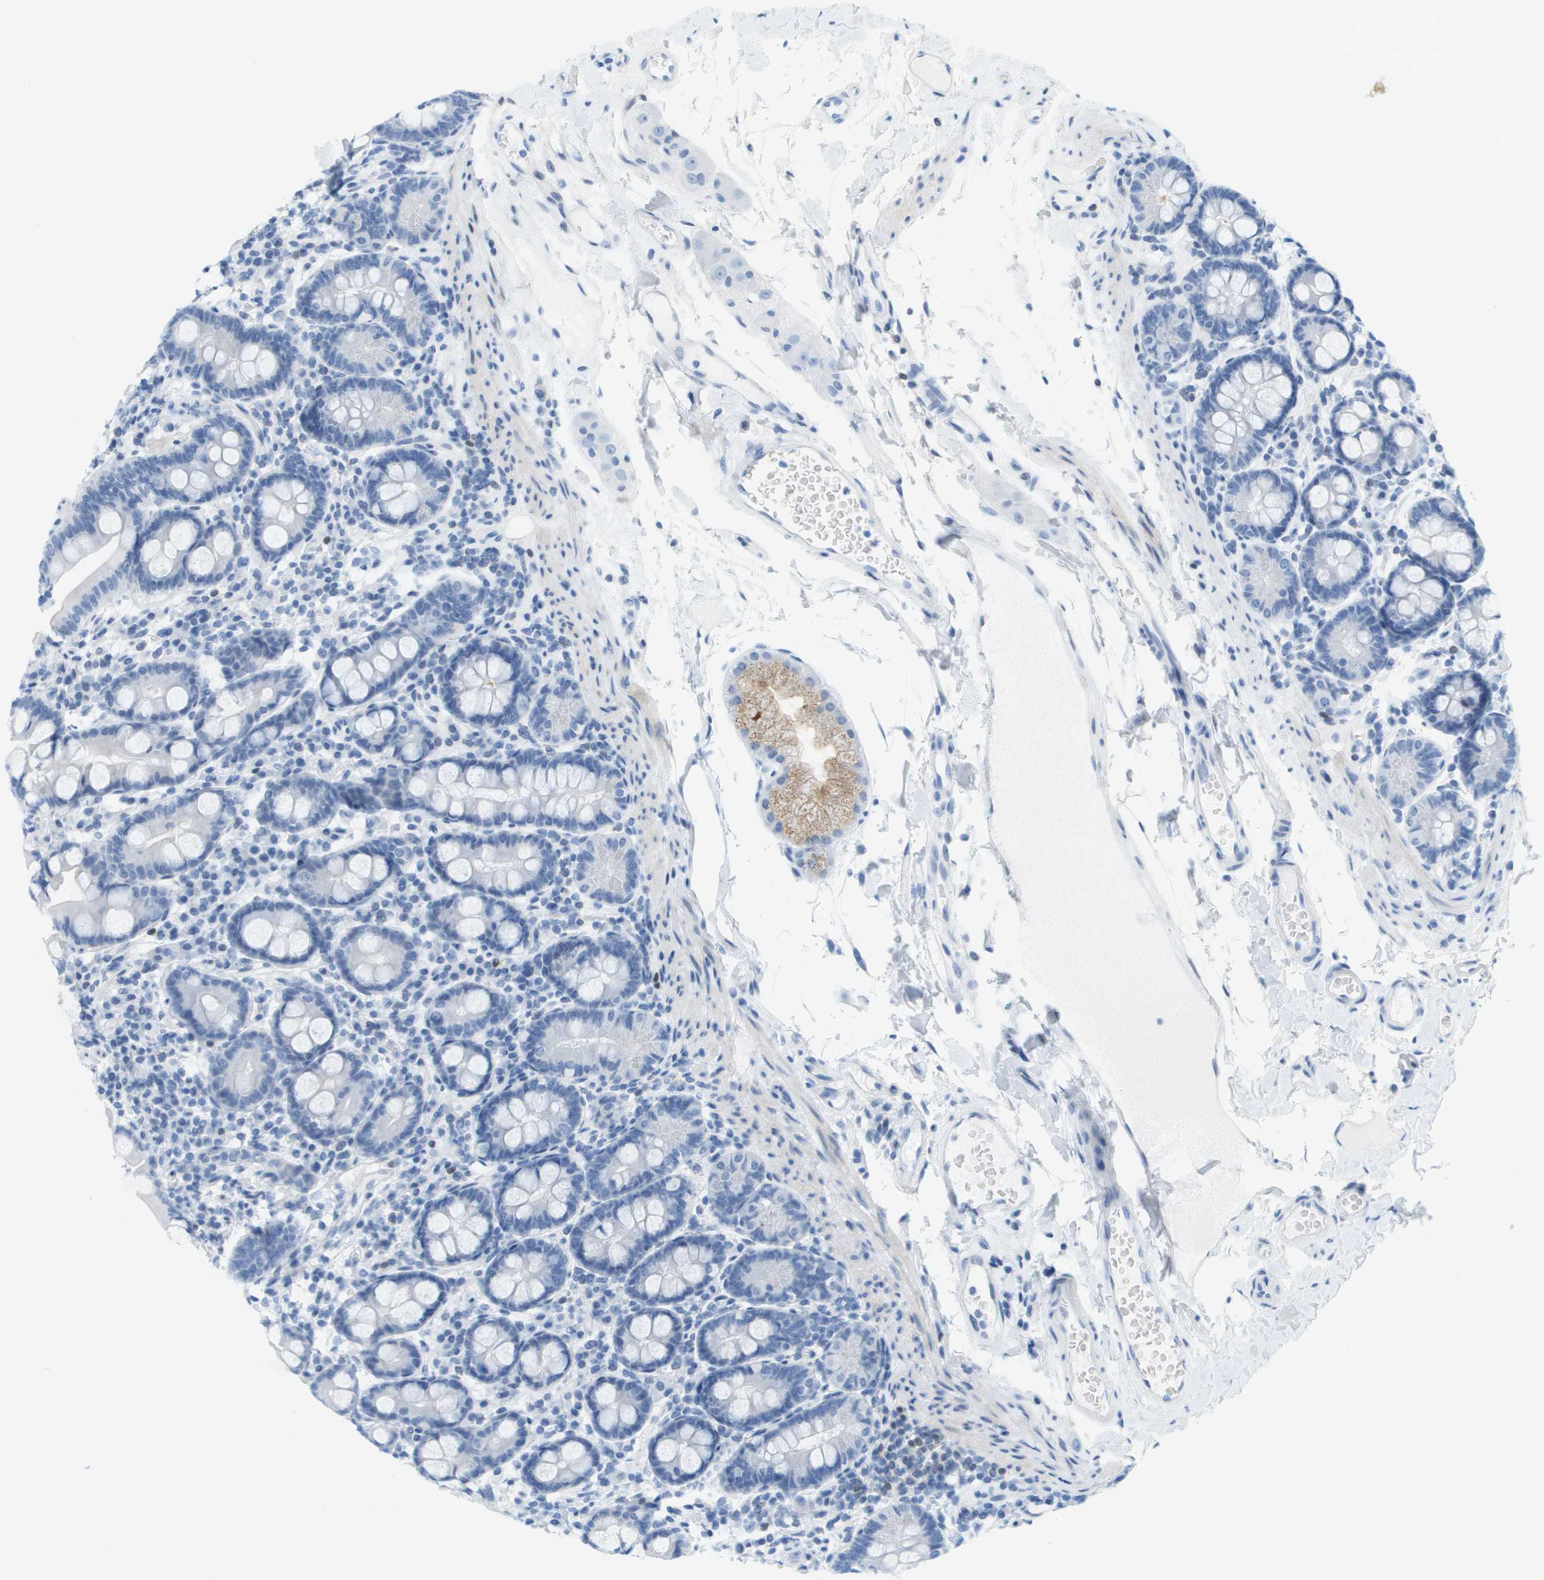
{"staining": {"intensity": "negative", "quantity": "none", "location": "none"}, "tissue": "duodenum", "cell_type": "Glandular cells", "image_type": "normal", "snomed": [{"axis": "morphology", "description": "Normal tissue, NOS"}, {"axis": "topography", "description": "Duodenum"}], "caption": "Immunohistochemistry of normal human duodenum exhibits no staining in glandular cells.", "gene": "CUL9", "patient": {"sex": "male", "age": 50}}